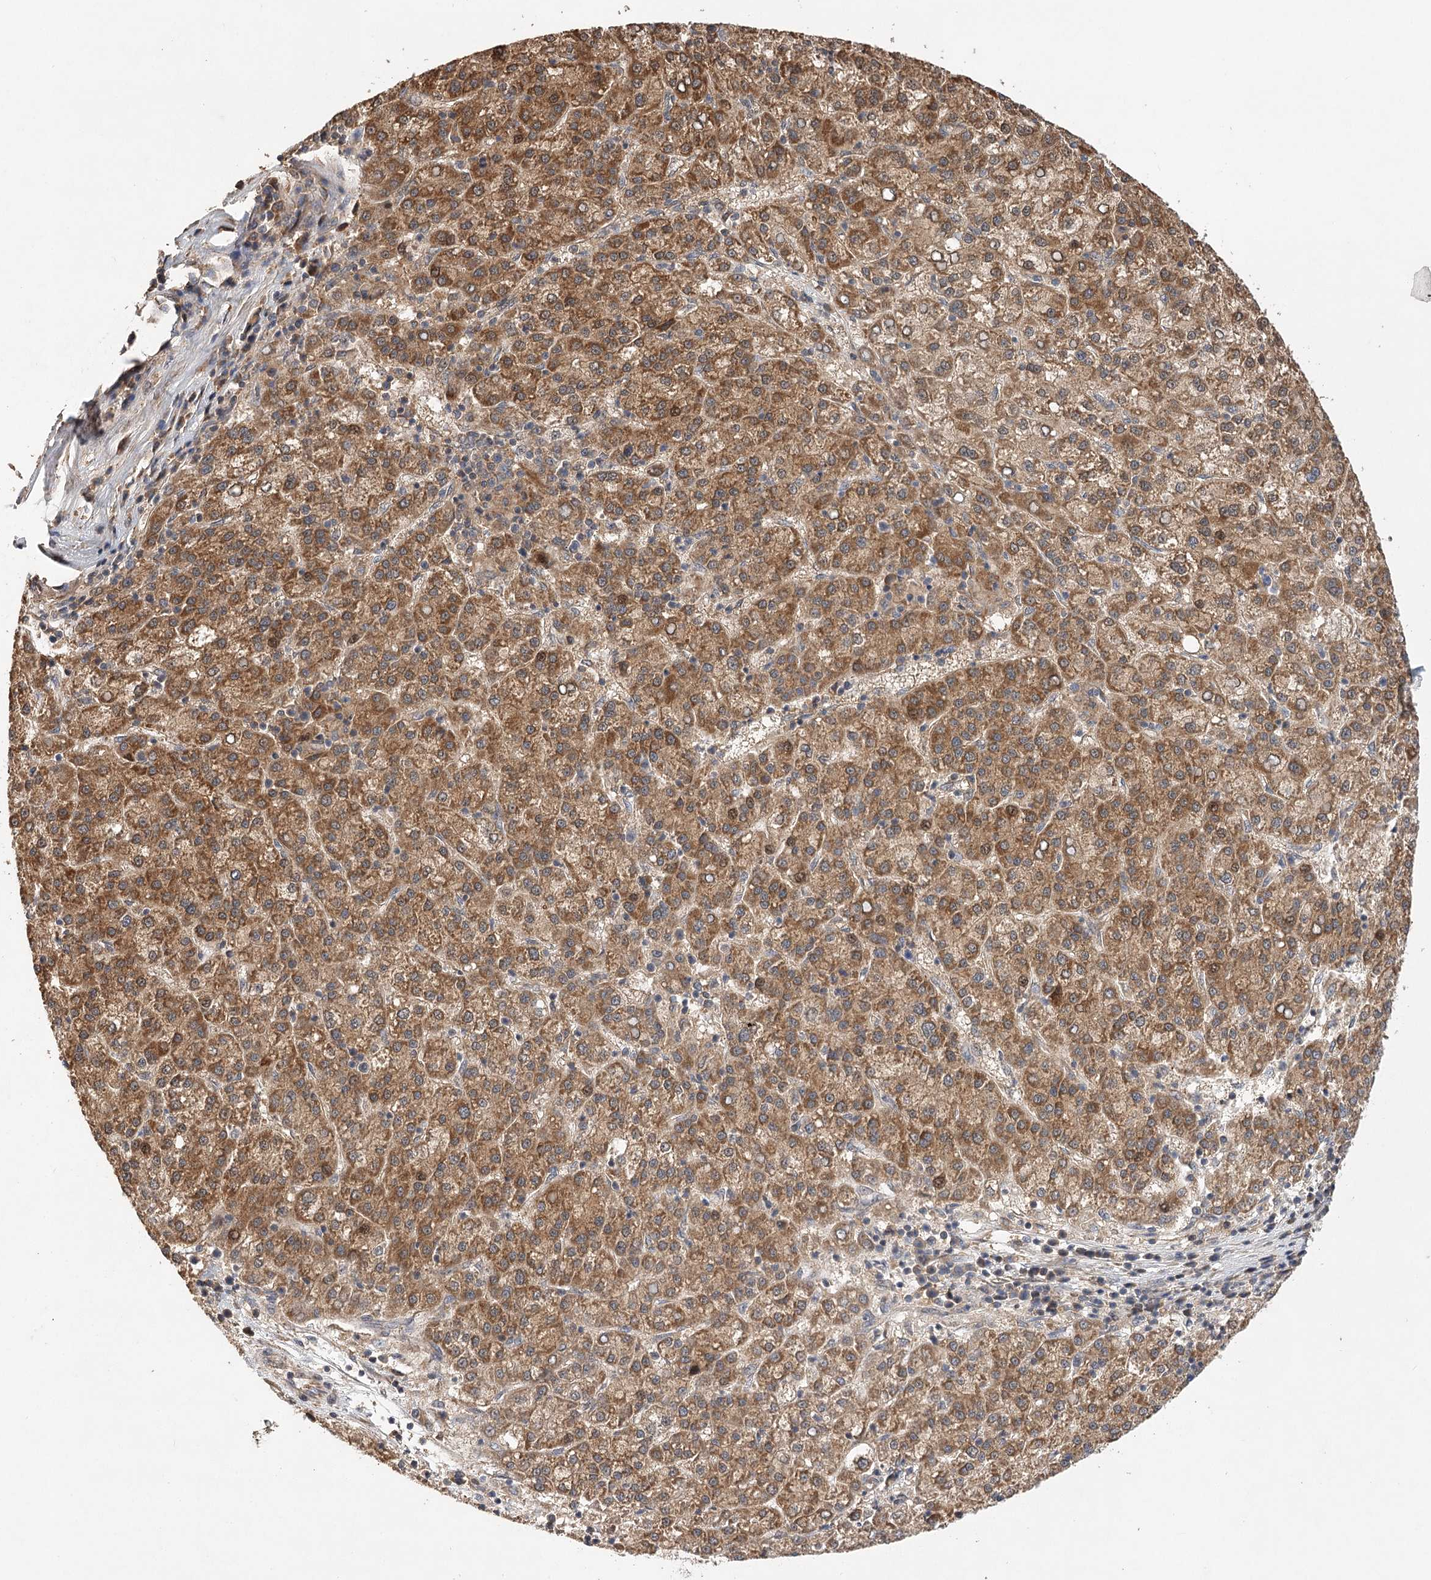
{"staining": {"intensity": "moderate", "quantity": ">75%", "location": "cytoplasmic/membranous"}, "tissue": "liver cancer", "cell_type": "Tumor cells", "image_type": "cancer", "snomed": [{"axis": "morphology", "description": "Carcinoma, Hepatocellular, NOS"}, {"axis": "topography", "description": "Liver"}], "caption": "A high-resolution micrograph shows immunohistochemistry staining of hepatocellular carcinoma (liver), which shows moderate cytoplasmic/membranous expression in about >75% of tumor cells.", "gene": "LSS", "patient": {"sex": "female", "age": 58}}